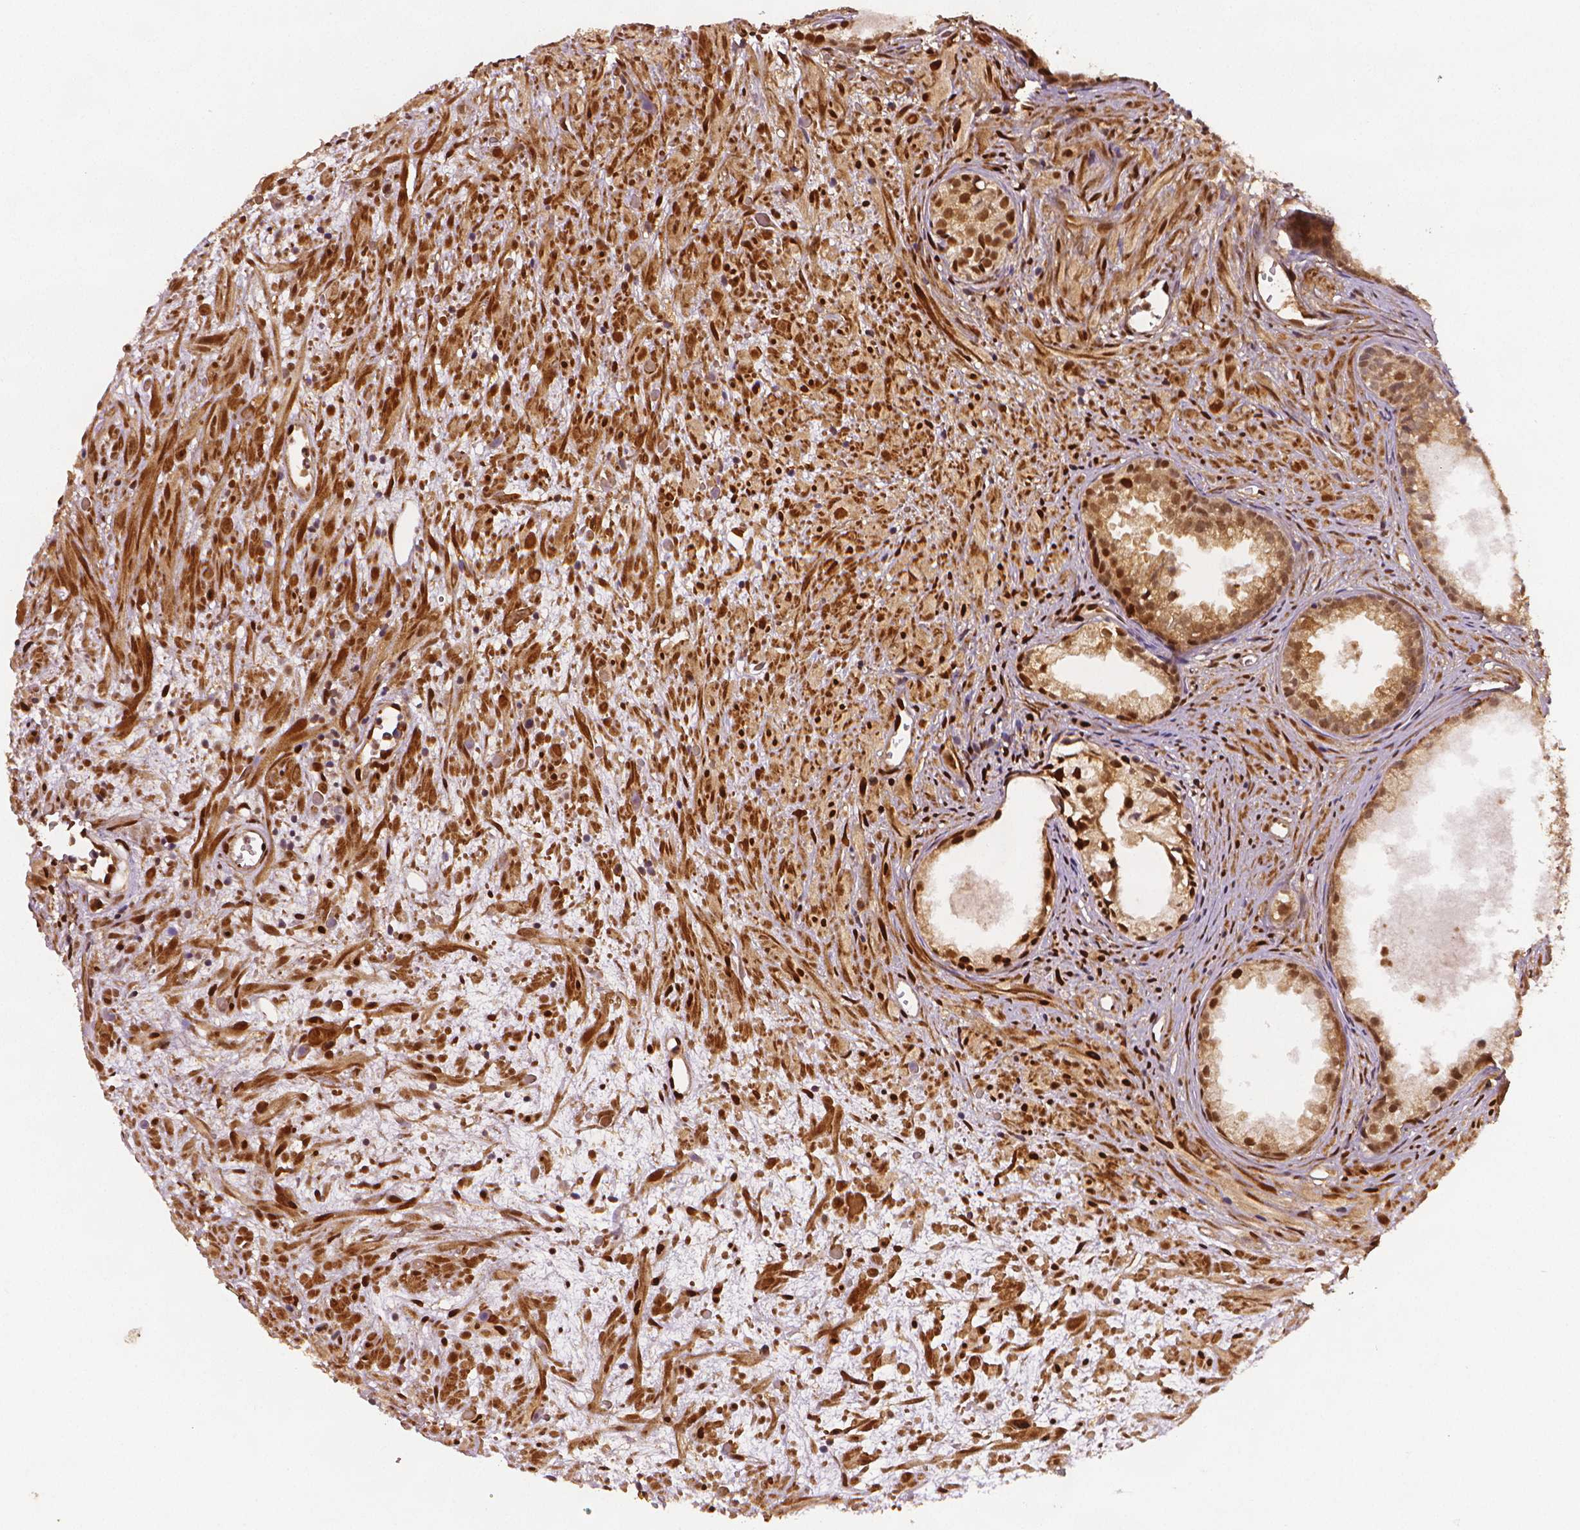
{"staining": {"intensity": "strong", "quantity": ">75%", "location": "nuclear"}, "tissue": "prostate cancer", "cell_type": "Tumor cells", "image_type": "cancer", "snomed": [{"axis": "morphology", "description": "Adenocarcinoma, High grade"}, {"axis": "topography", "description": "Prostate"}], "caption": "High-magnification brightfield microscopy of prostate cancer (adenocarcinoma (high-grade)) stained with DAB (3,3'-diaminobenzidine) (brown) and counterstained with hematoxylin (blue). tumor cells exhibit strong nuclear expression is identified in approximately>75% of cells. The staining is performed using DAB (3,3'-diaminobenzidine) brown chromogen to label protein expression. The nuclei are counter-stained blue using hematoxylin.", "gene": "STAT3", "patient": {"sex": "male", "age": 79}}